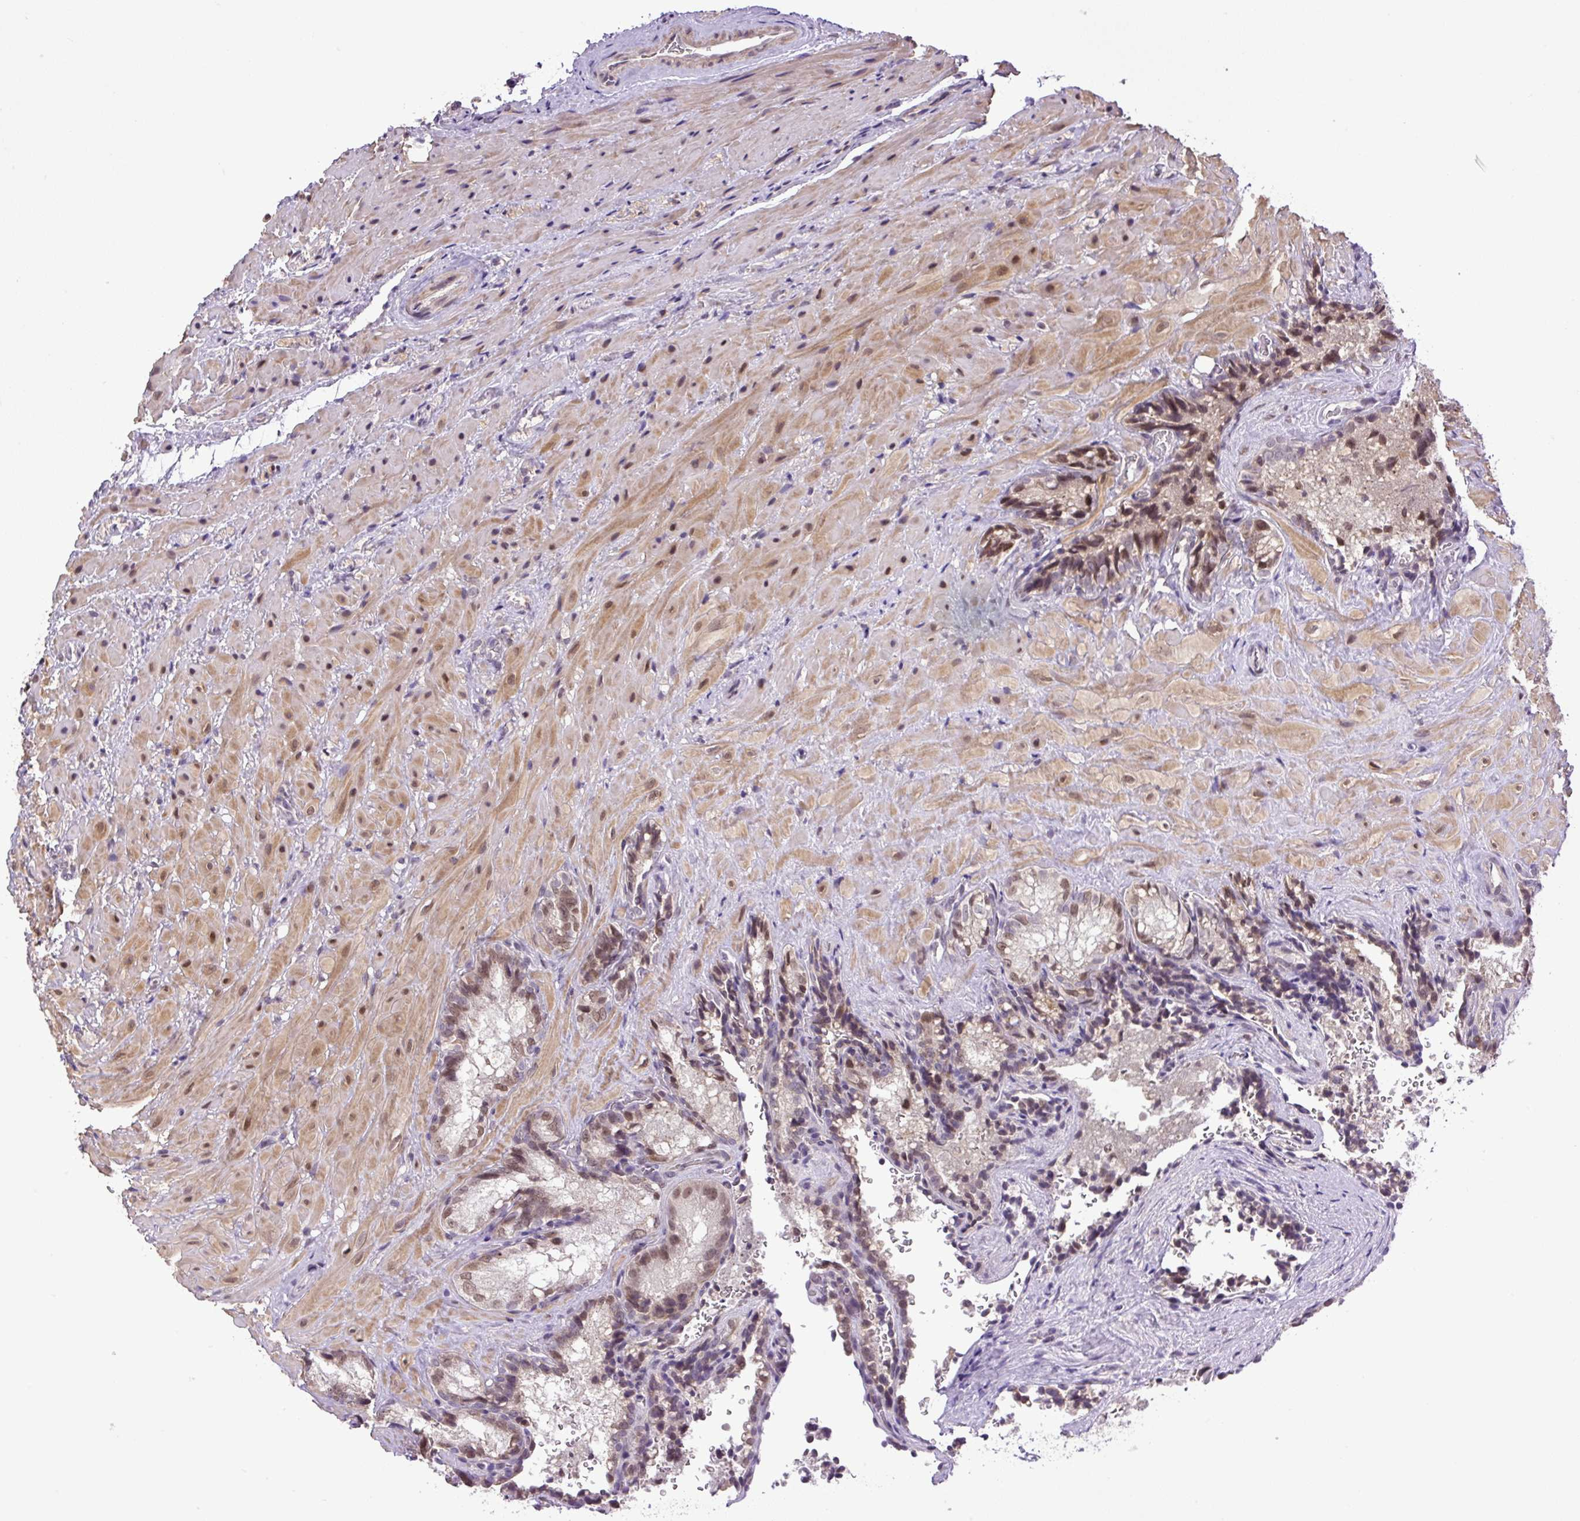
{"staining": {"intensity": "moderate", "quantity": "25%-75%", "location": "nuclear"}, "tissue": "seminal vesicle", "cell_type": "Glandular cells", "image_type": "normal", "snomed": [{"axis": "morphology", "description": "Normal tissue, NOS"}, {"axis": "topography", "description": "Seminal veicle"}], "caption": "Protein staining displays moderate nuclear staining in about 25%-75% of glandular cells in benign seminal vesicle. The protein is stained brown, and the nuclei are stained in blue (DAB (3,3'-diaminobenzidine) IHC with brightfield microscopy, high magnification).", "gene": "KPNA1", "patient": {"sex": "male", "age": 47}}